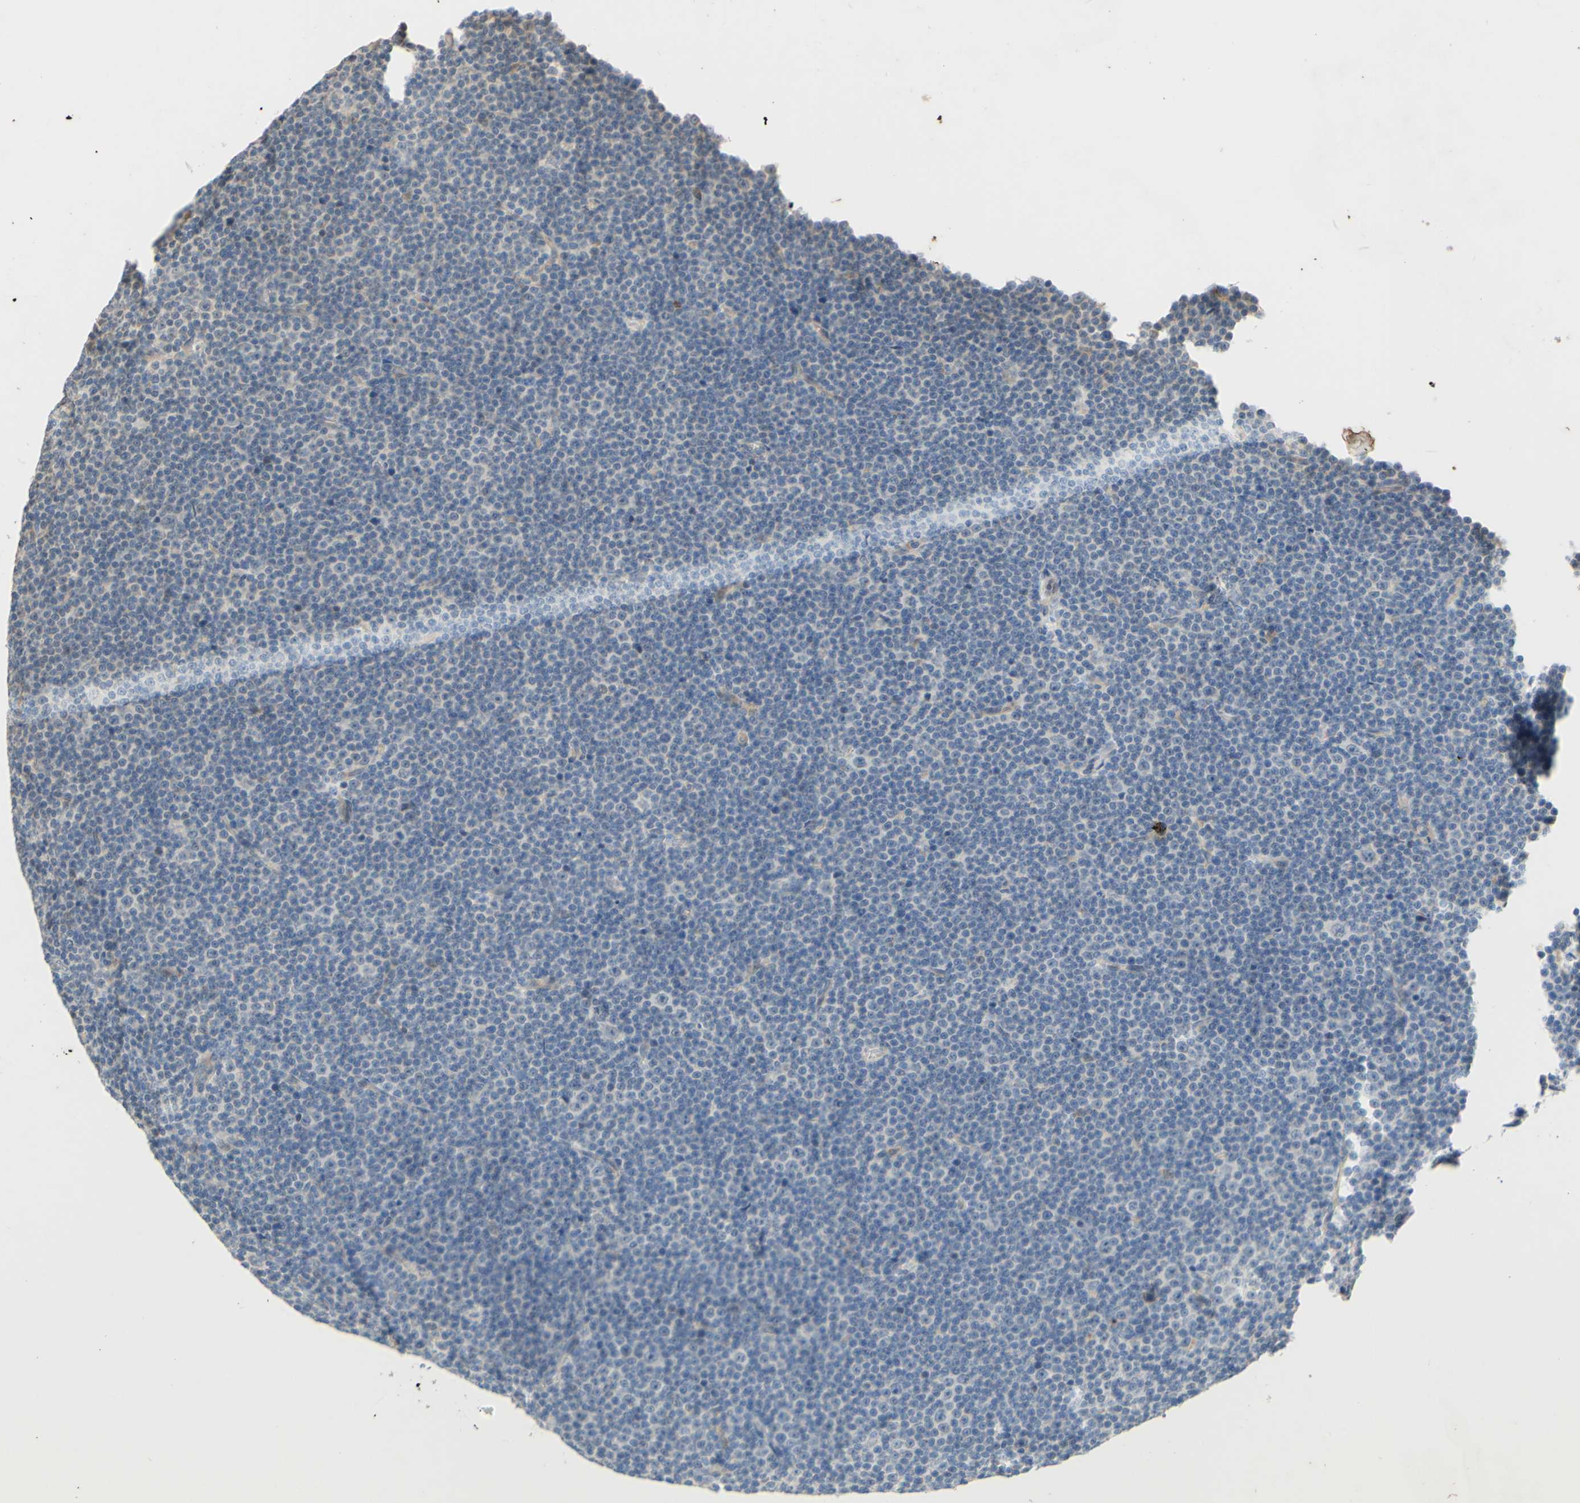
{"staining": {"intensity": "negative", "quantity": "none", "location": "none"}, "tissue": "lymphoma", "cell_type": "Tumor cells", "image_type": "cancer", "snomed": [{"axis": "morphology", "description": "Malignant lymphoma, non-Hodgkin's type, Low grade"}, {"axis": "topography", "description": "Lymph node"}], "caption": "Immunohistochemical staining of lymphoma displays no significant staining in tumor cells.", "gene": "GATA1", "patient": {"sex": "female", "age": 67}}